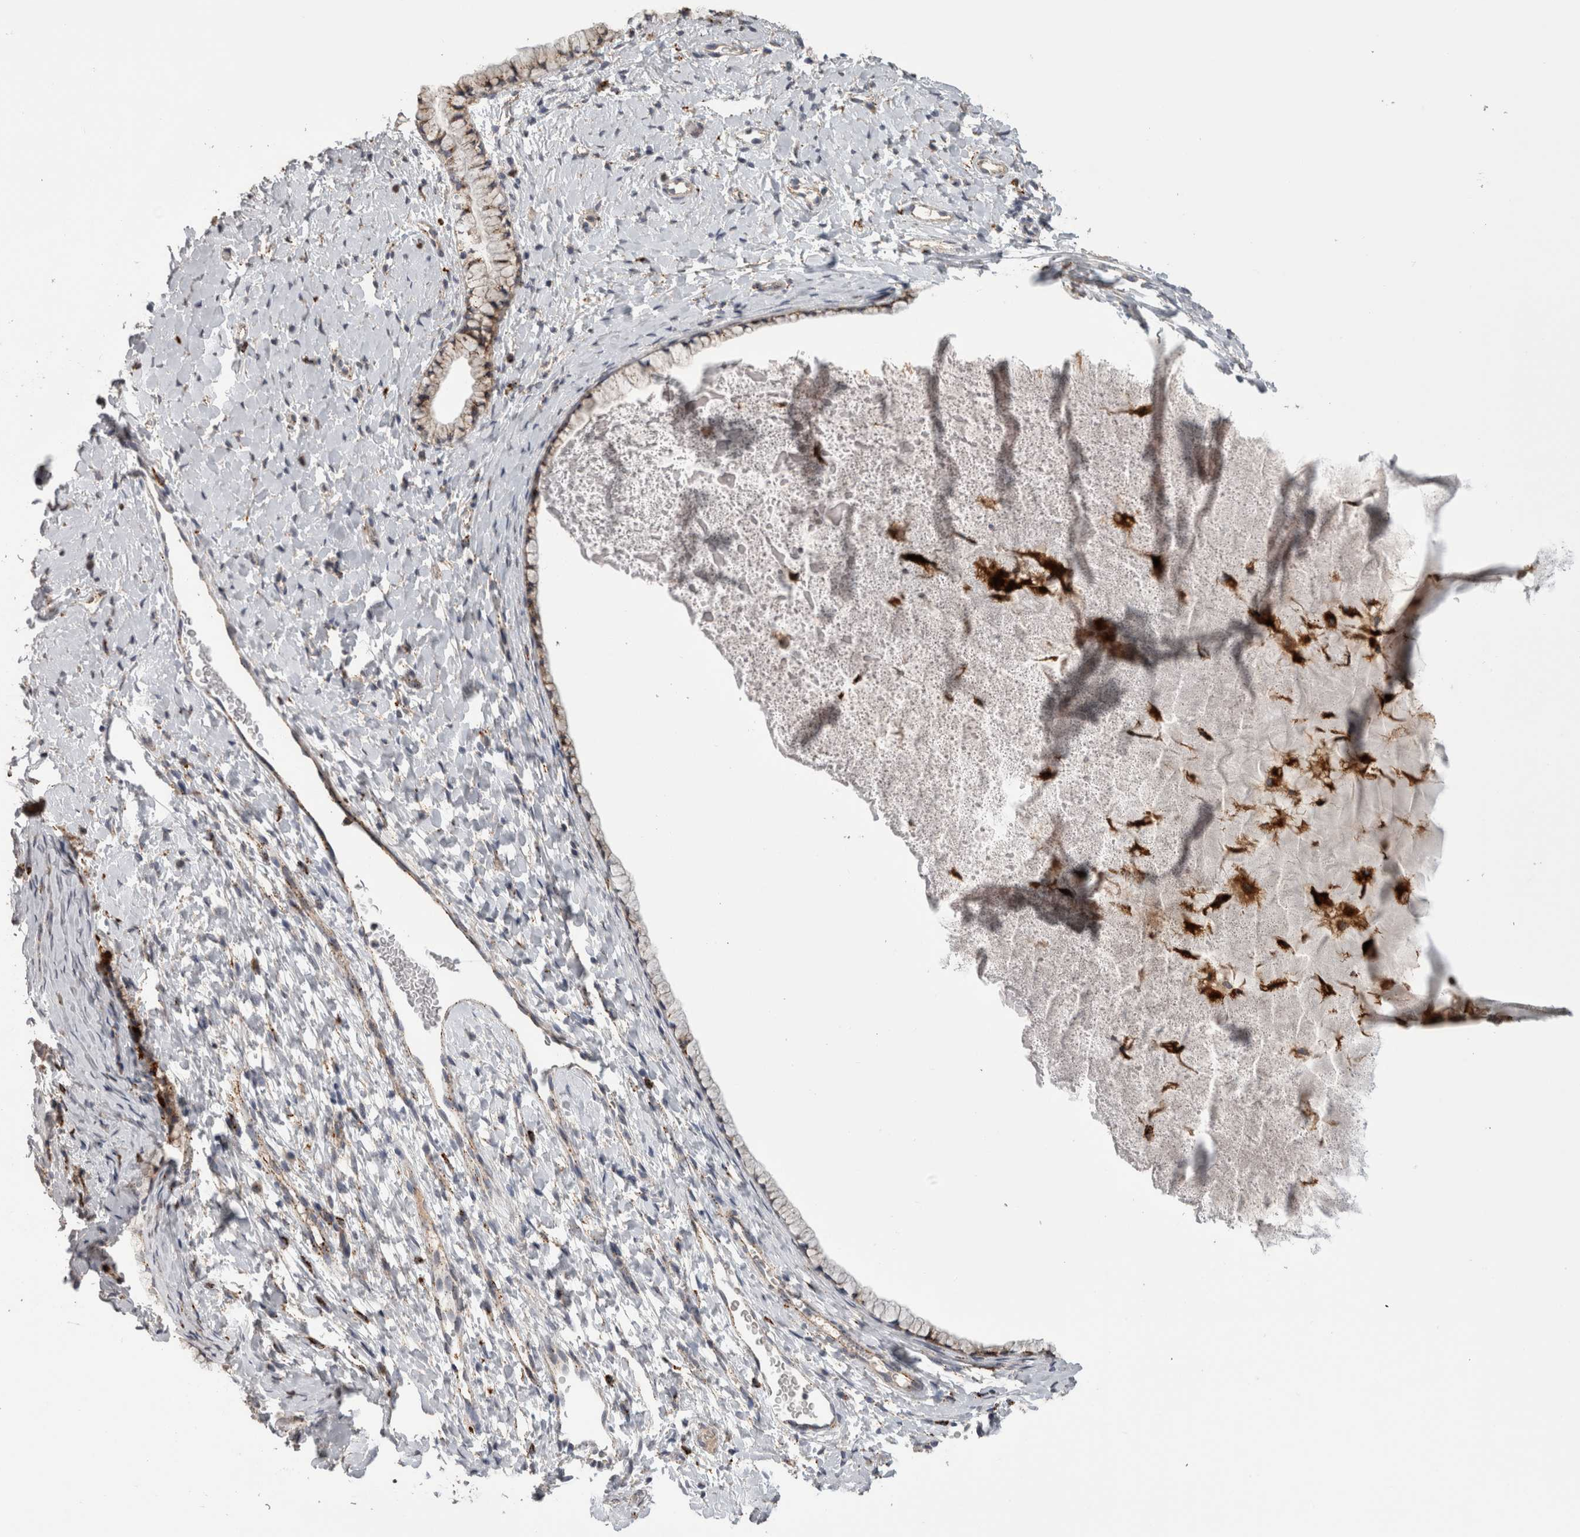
{"staining": {"intensity": "moderate", "quantity": ">75%", "location": "cytoplasmic/membranous"}, "tissue": "cervix", "cell_type": "Glandular cells", "image_type": "normal", "snomed": [{"axis": "morphology", "description": "Normal tissue, NOS"}, {"axis": "topography", "description": "Cervix"}], "caption": "Protein staining displays moderate cytoplasmic/membranous positivity in about >75% of glandular cells in normal cervix. (Brightfield microscopy of DAB IHC at high magnification).", "gene": "CTSZ", "patient": {"sex": "female", "age": 72}}